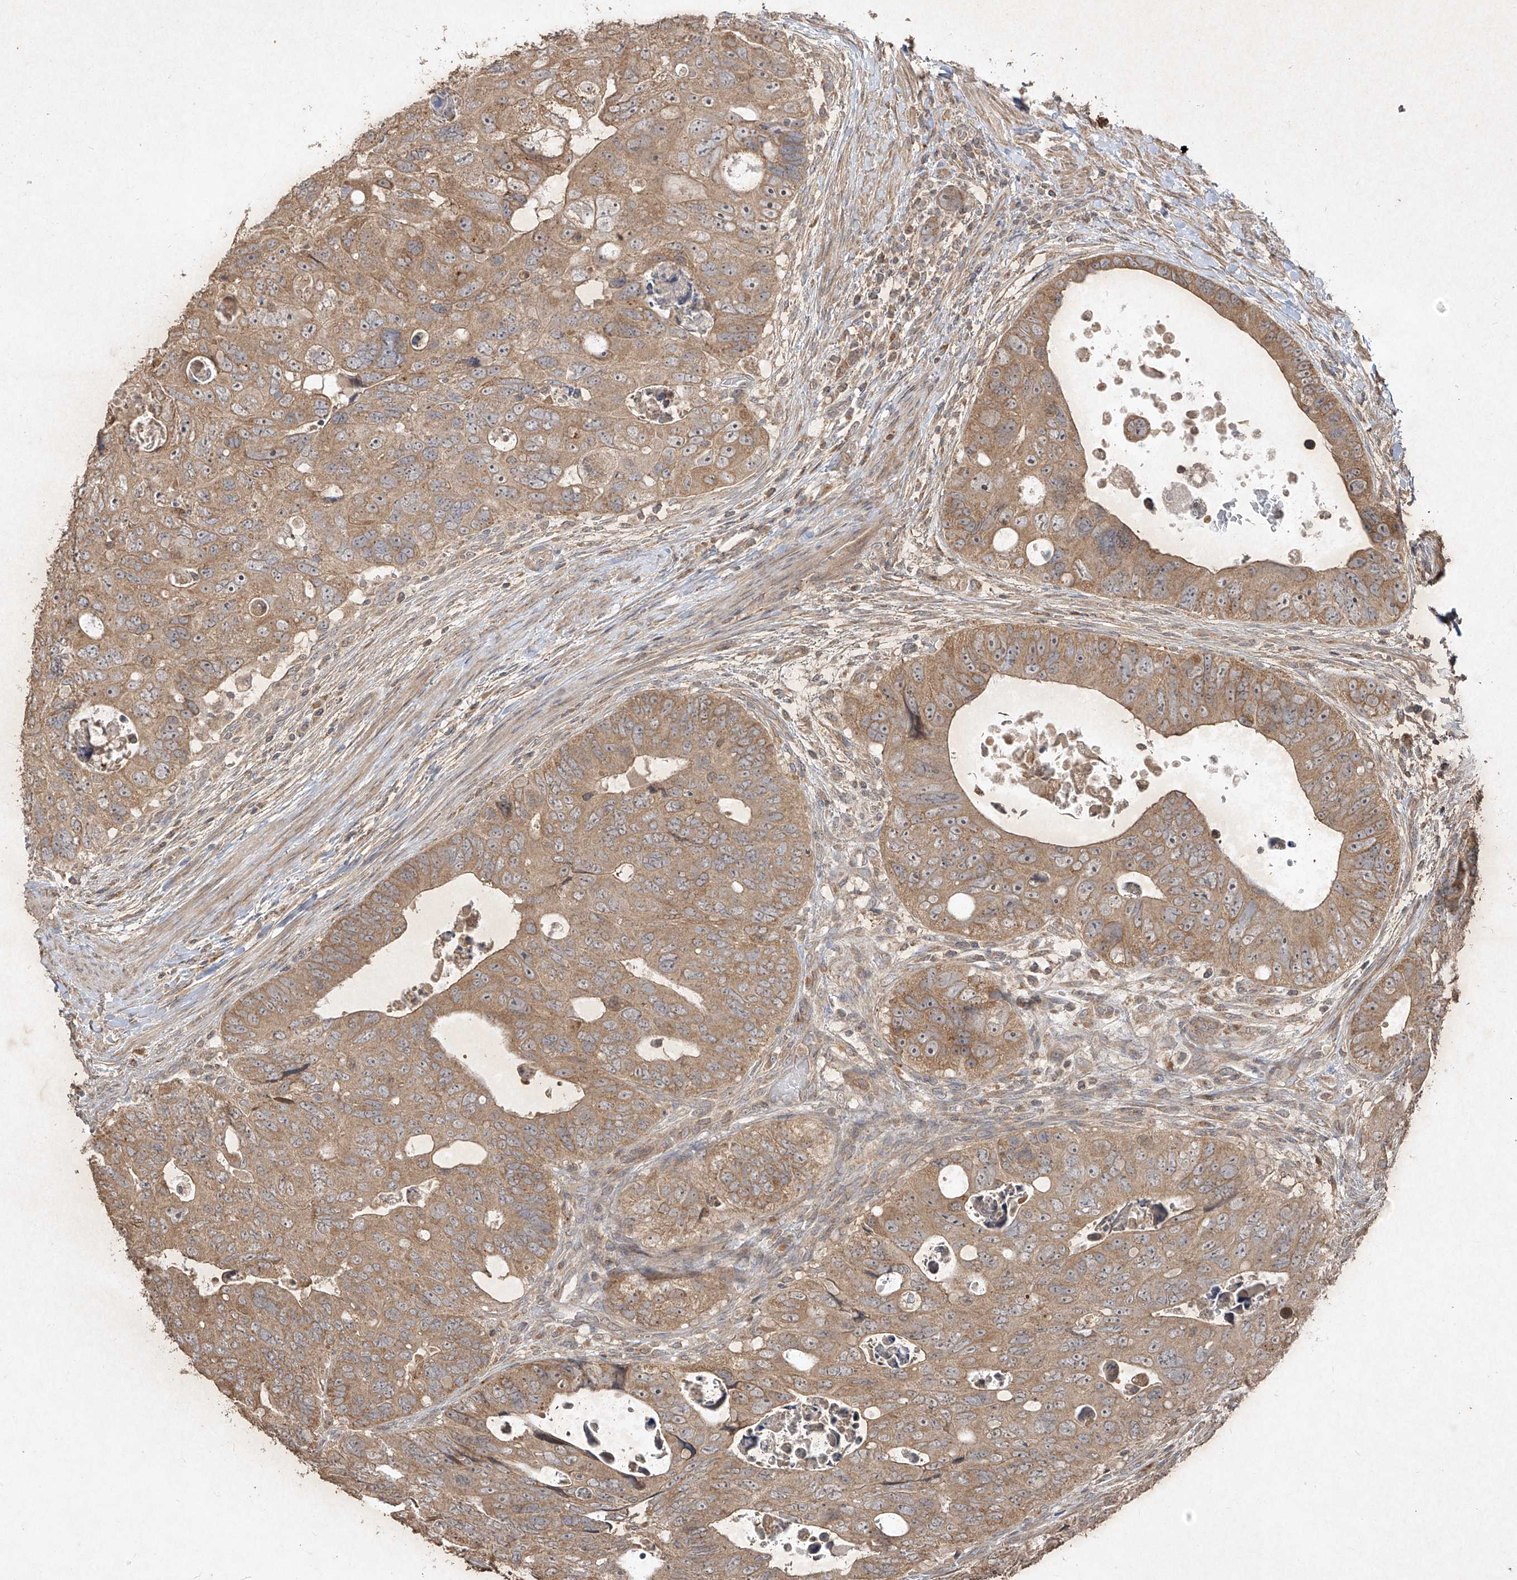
{"staining": {"intensity": "moderate", "quantity": ">75%", "location": "cytoplasmic/membranous"}, "tissue": "colorectal cancer", "cell_type": "Tumor cells", "image_type": "cancer", "snomed": [{"axis": "morphology", "description": "Adenocarcinoma, NOS"}, {"axis": "topography", "description": "Rectum"}], "caption": "Colorectal adenocarcinoma stained with DAB IHC displays medium levels of moderate cytoplasmic/membranous positivity in about >75% of tumor cells.", "gene": "ABCD3", "patient": {"sex": "male", "age": 59}}